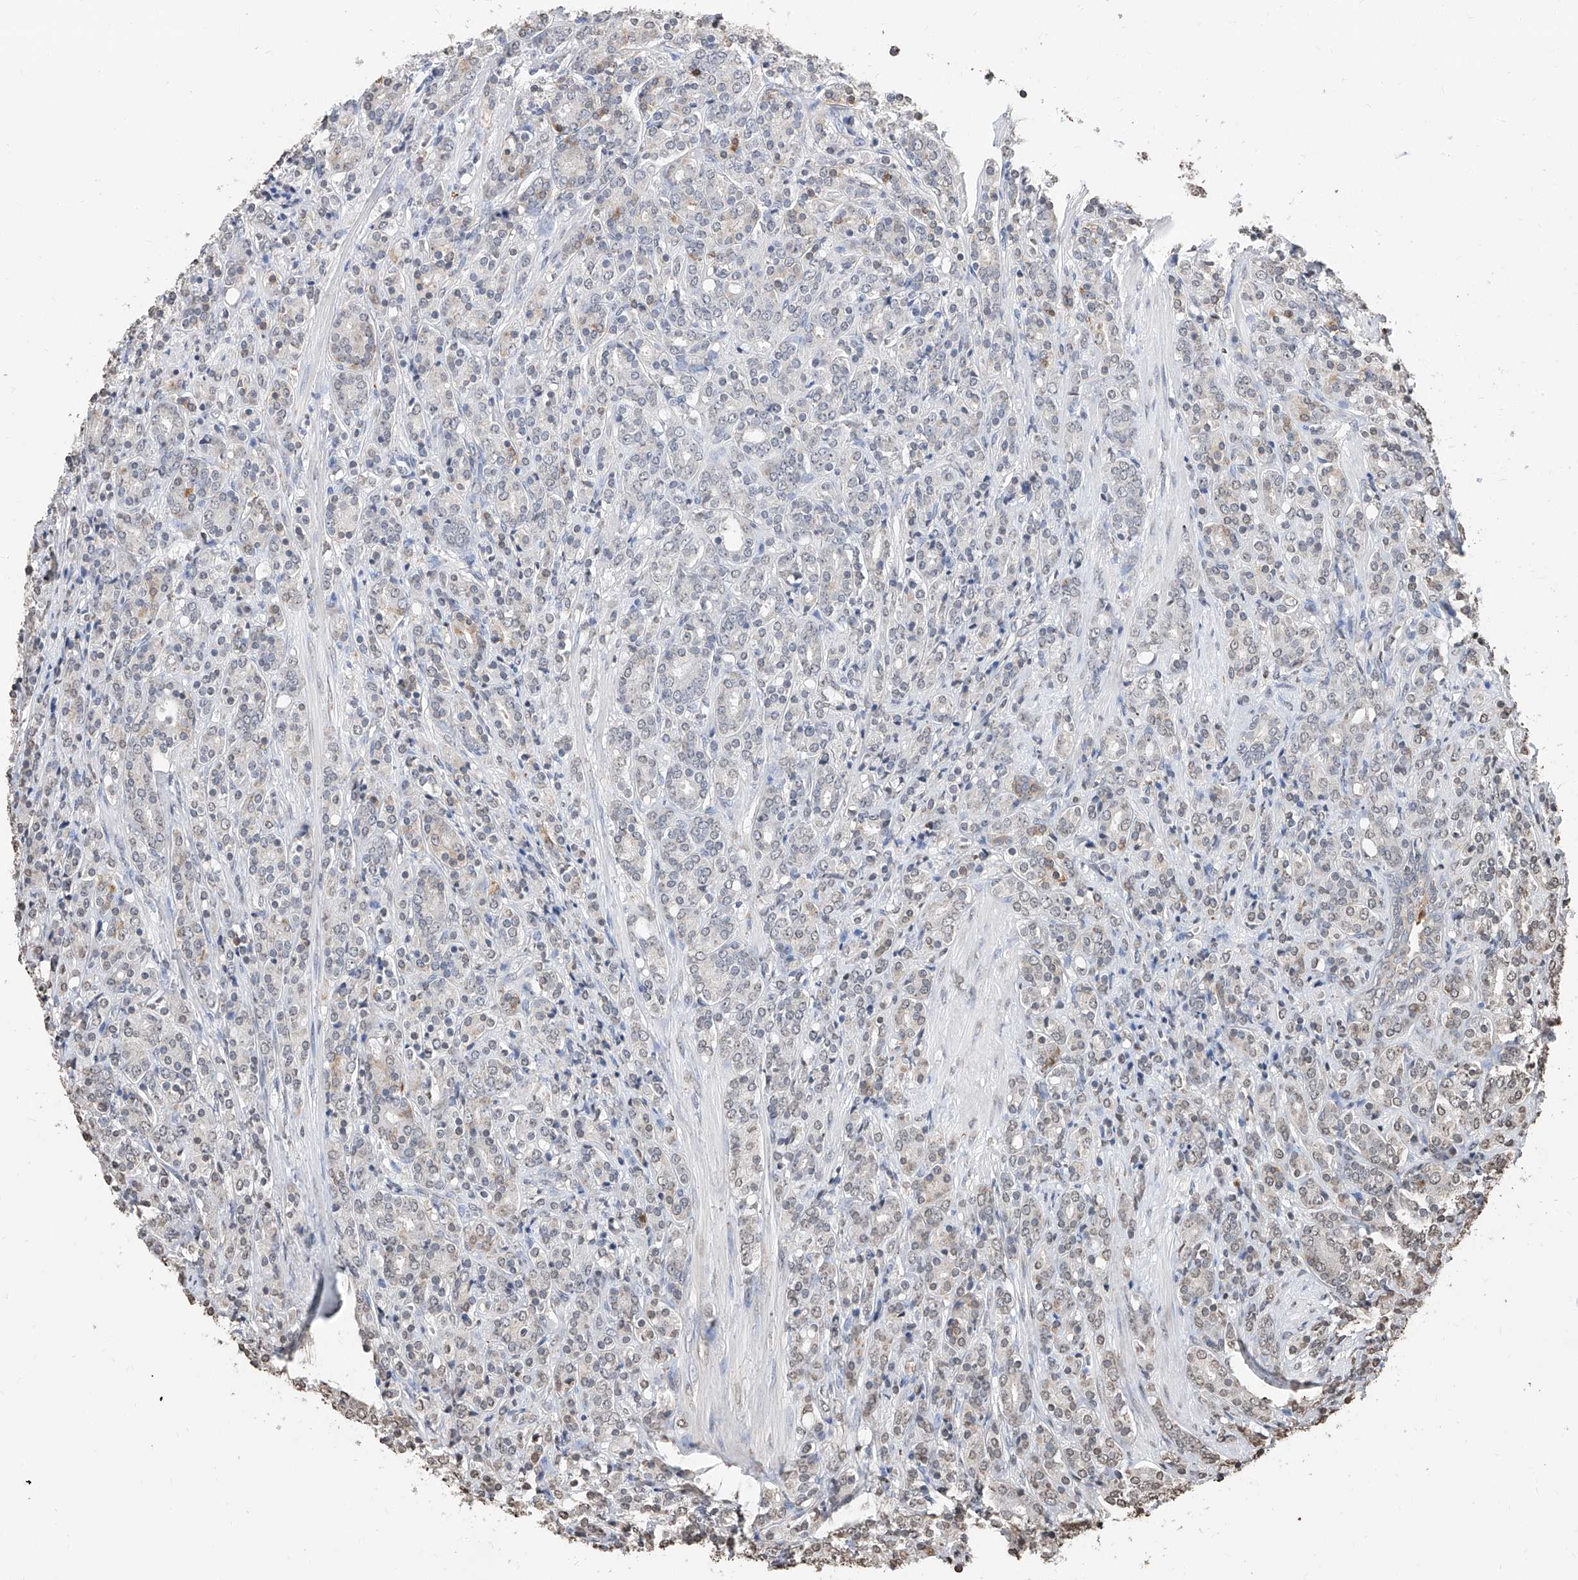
{"staining": {"intensity": "weak", "quantity": "<25%", "location": "nuclear"}, "tissue": "prostate cancer", "cell_type": "Tumor cells", "image_type": "cancer", "snomed": [{"axis": "morphology", "description": "Adenocarcinoma, High grade"}, {"axis": "topography", "description": "Prostate"}], "caption": "A histopathology image of adenocarcinoma (high-grade) (prostate) stained for a protein shows no brown staining in tumor cells.", "gene": "RP9", "patient": {"sex": "male", "age": 62}}